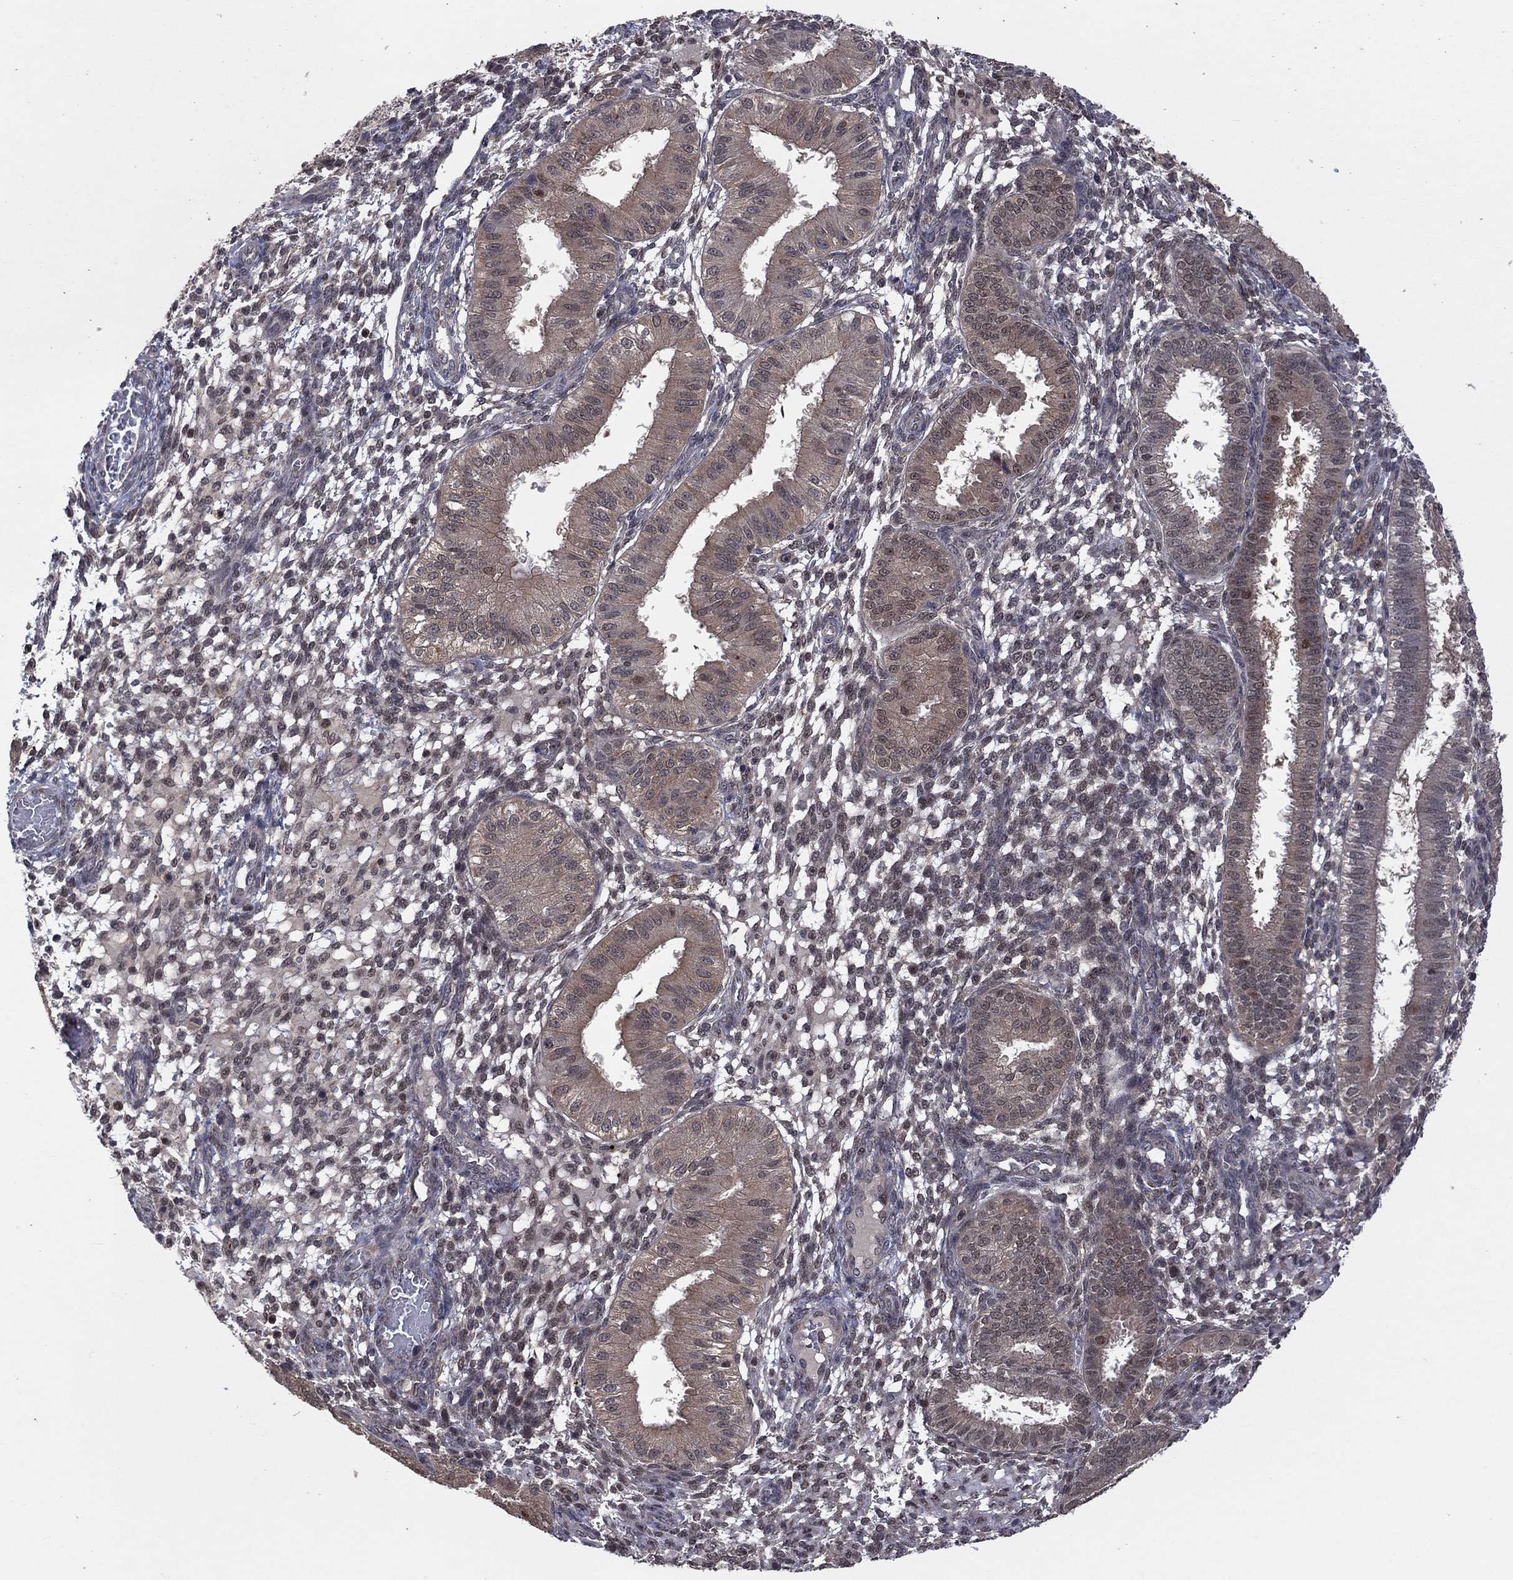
{"staining": {"intensity": "weak", "quantity": "25%-75%", "location": "nuclear"}, "tissue": "endometrium", "cell_type": "Cells in endometrial stroma", "image_type": "normal", "snomed": [{"axis": "morphology", "description": "Normal tissue, NOS"}, {"axis": "topography", "description": "Endometrium"}], "caption": "An immunohistochemistry (IHC) image of normal tissue is shown. Protein staining in brown shows weak nuclear positivity in endometrium within cells in endometrial stroma.", "gene": "IAH1", "patient": {"sex": "female", "age": 43}}